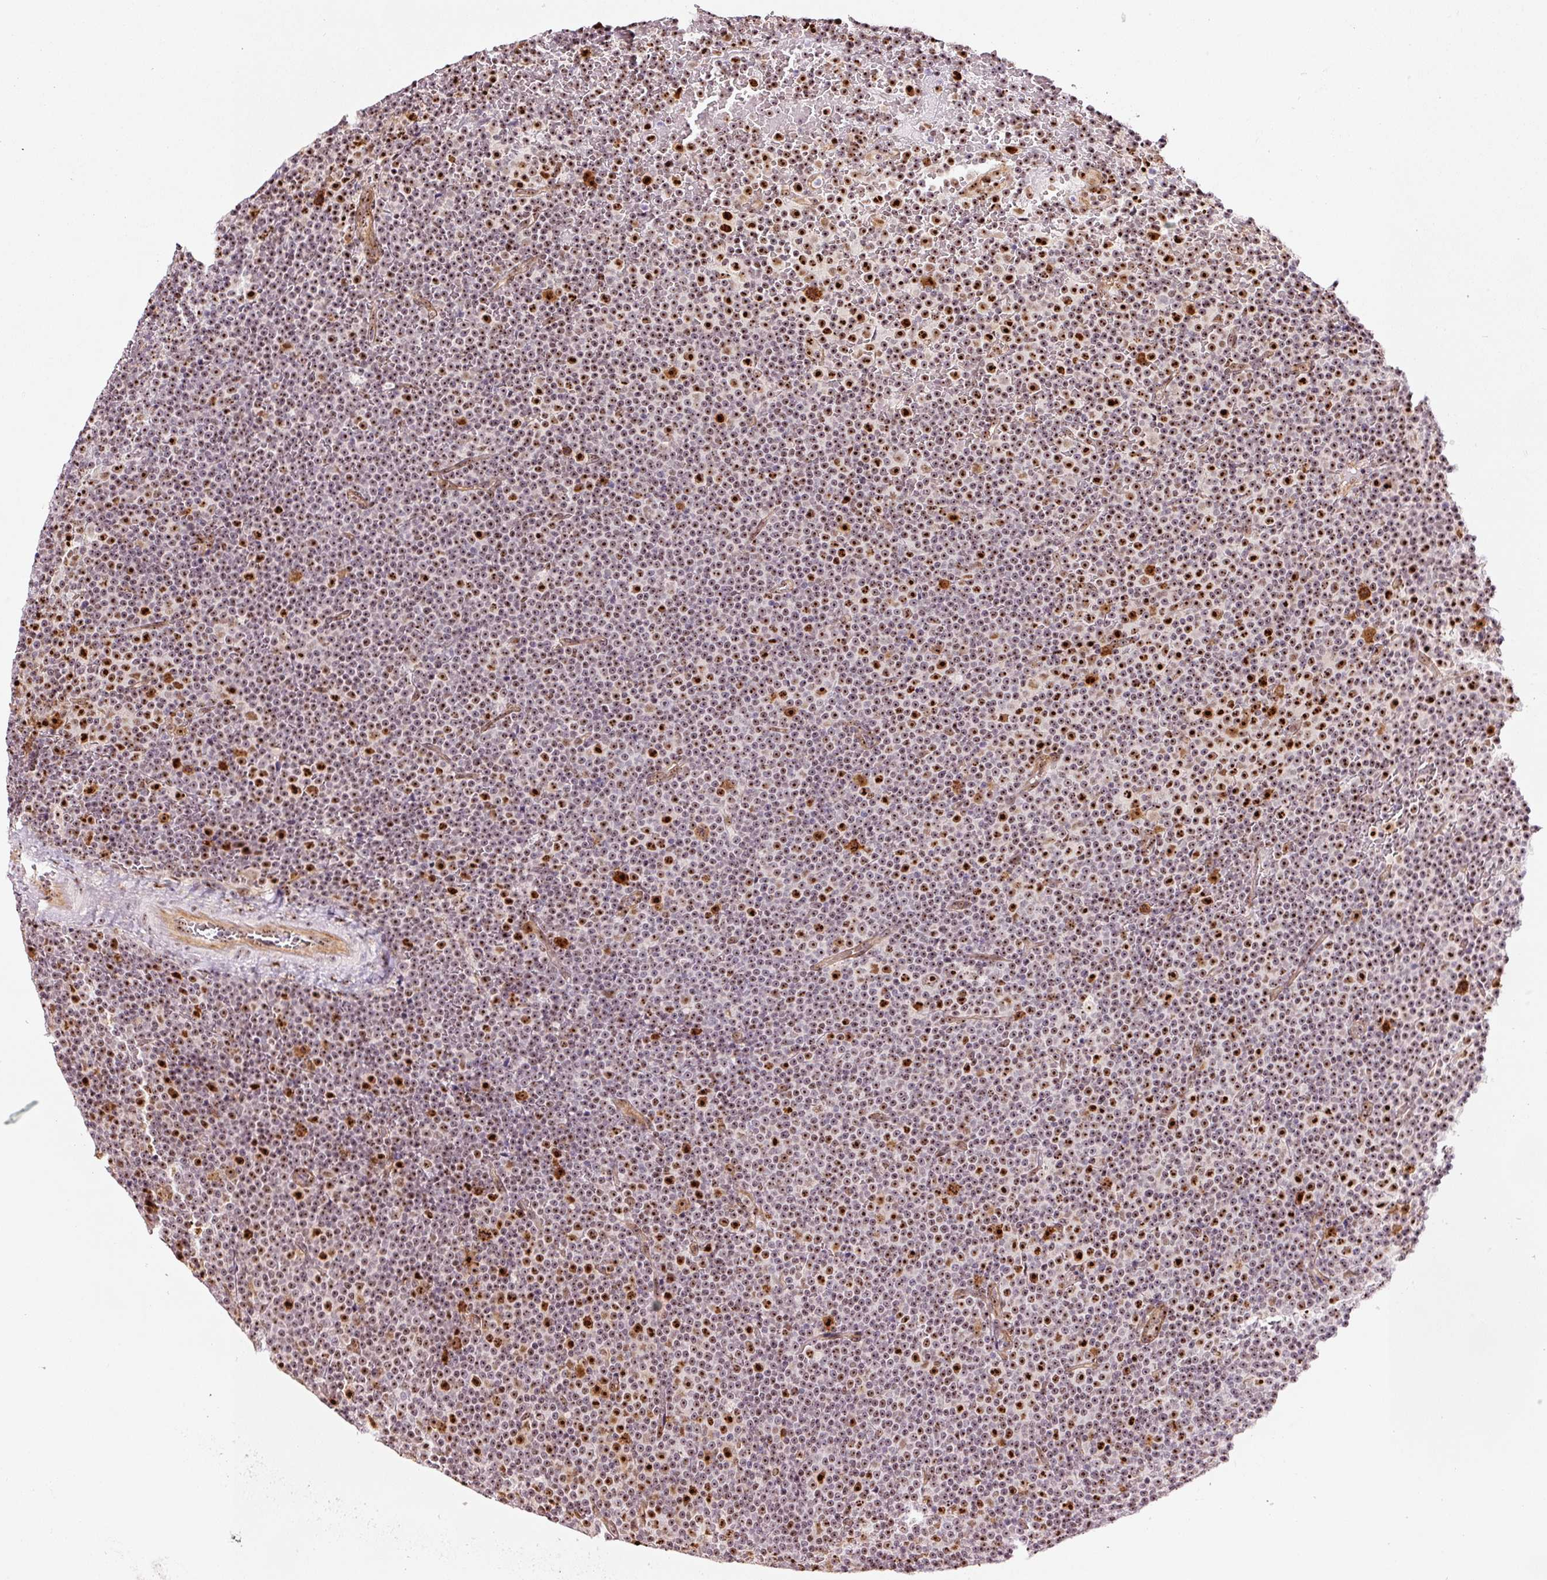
{"staining": {"intensity": "strong", "quantity": "25%-75%", "location": "nuclear"}, "tissue": "lymphoma", "cell_type": "Tumor cells", "image_type": "cancer", "snomed": [{"axis": "morphology", "description": "Malignant lymphoma, non-Hodgkin's type, Low grade"}, {"axis": "topography", "description": "Lymph node"}], "caption": "Immunohistochemical staining of human malignant lymphoma, non-Hodgkin's type (low-grade) demonstrates high levels of strong nuclear staining in approximately 25%-75% of tumor cells.", "gene": "GNL3", "patient": {"sex": "female", "age": 67}}